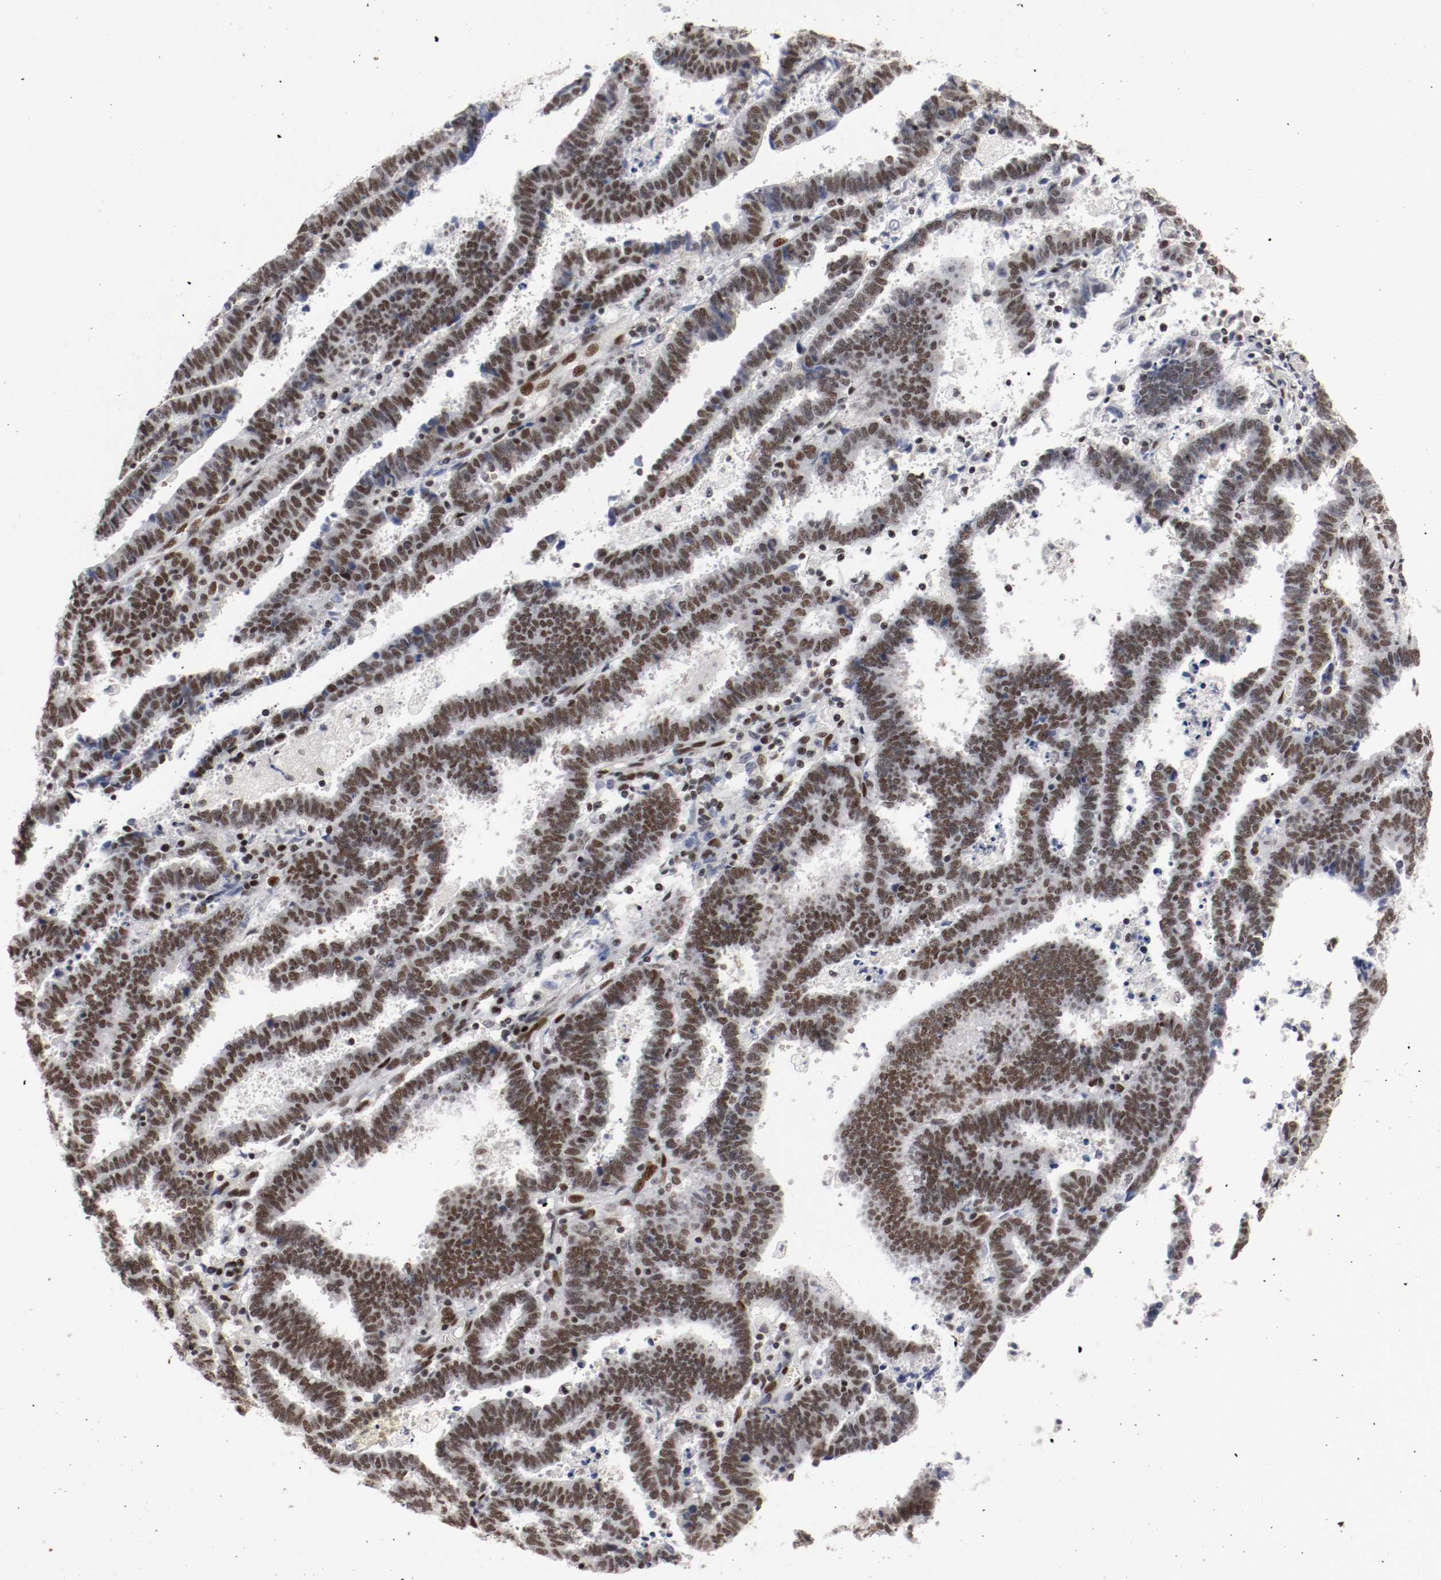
{"staining": {"intensity": "moderate", "quantity": ">75%", "location": "nuclear"}, "tissue": "endometrial cancer", "cell_type": "Tumor cells", "image_type": "cancer", "snomed": [{"axis": "morphology", "description": "Adenocarcinoma, NOS"}, {"axis": "topography", "description": "Uterus"}], "caption": "Immunohistochemistry (IHC) of human endometrial adenocarcinoma reveals medium levels of moderate nuclear positivity in about >75% of tumor cells. (DAB (3,3'-diaminobenzidine) IHC, brown staining for protein, blue staining for nuclei).", "gene": "MEF2D", "patient": {"sex": "female", "age": 83}}